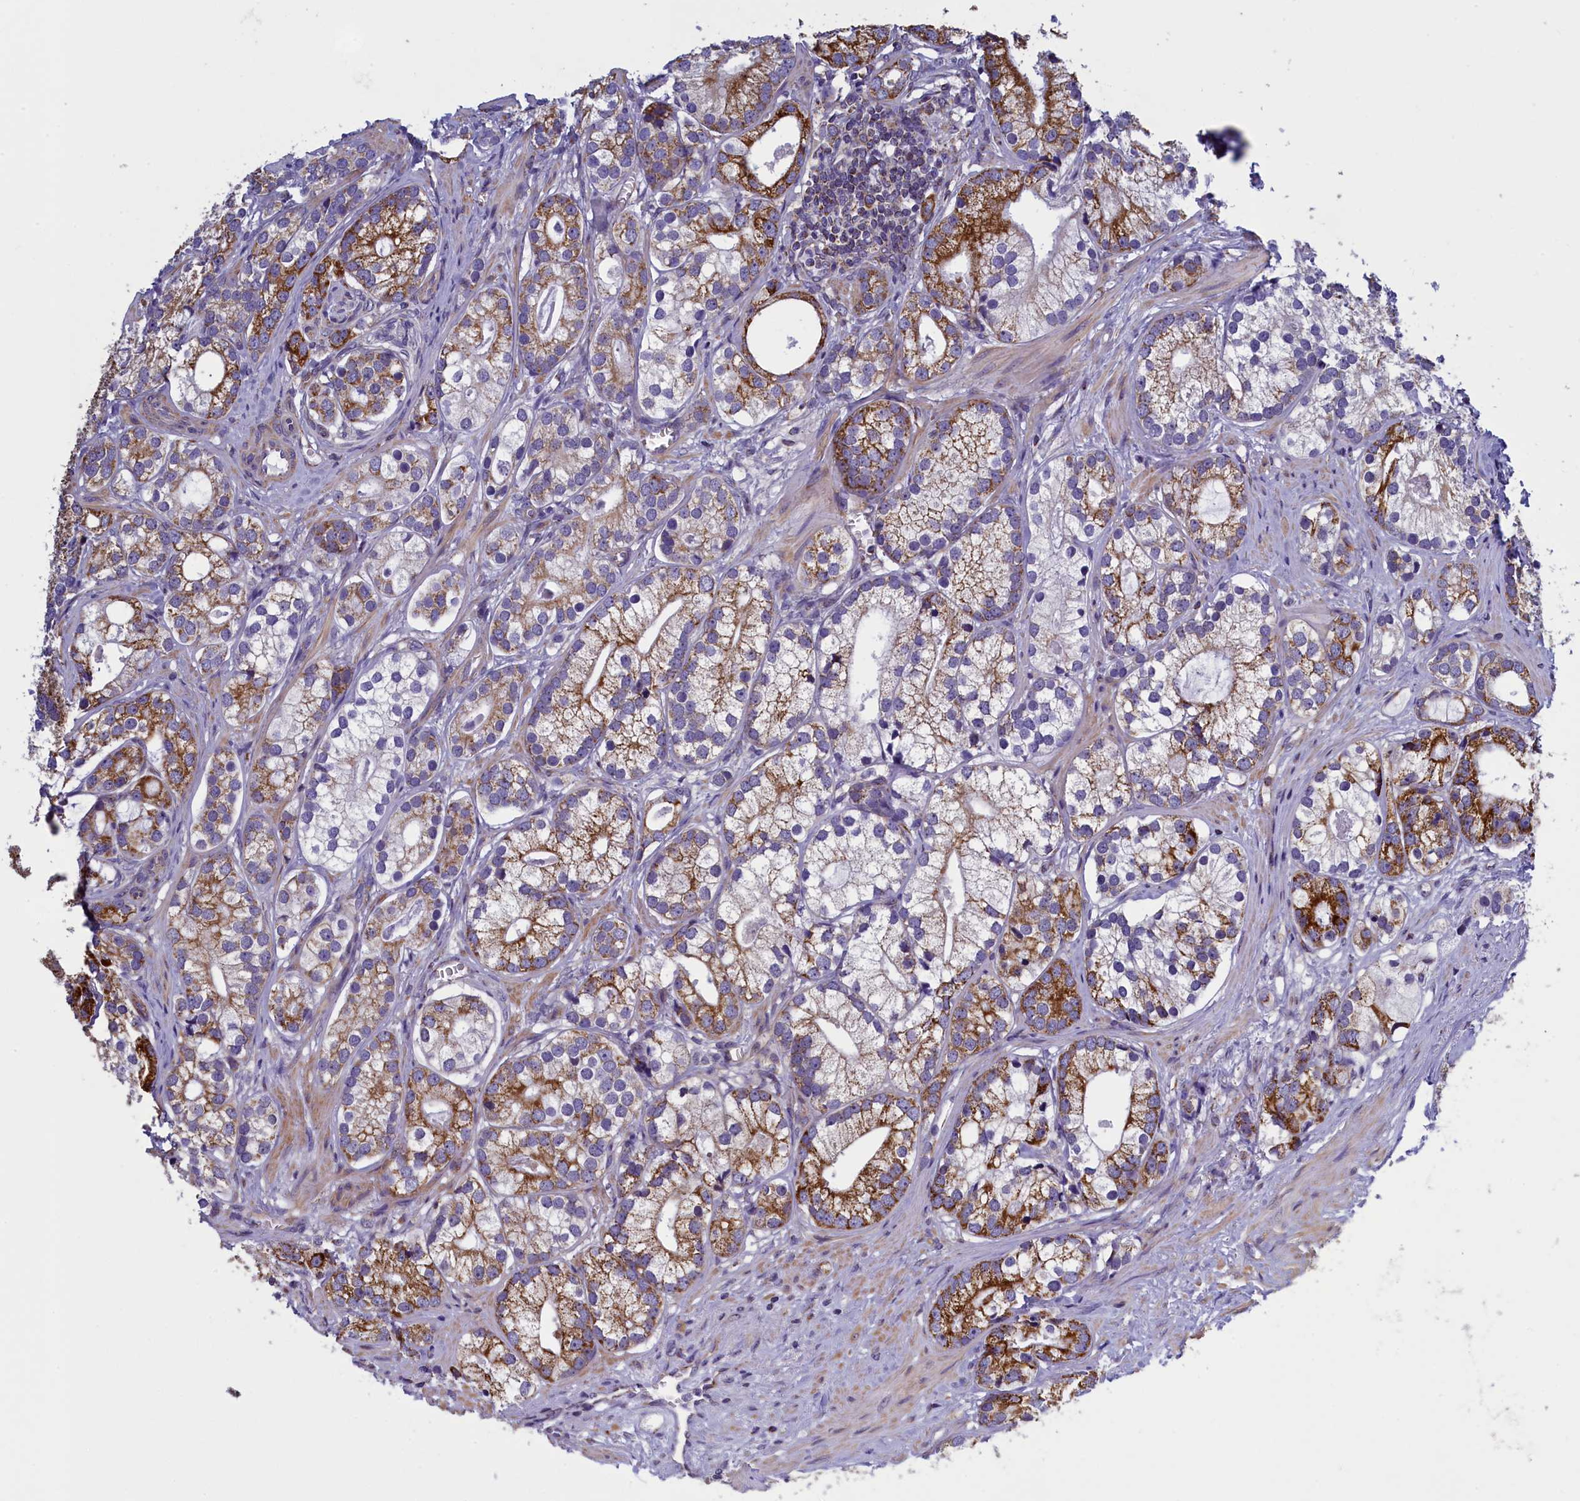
{"staining": {"intensity": "strong", "quantity": "25%-75%", "location": "cytoplasmic/membranous"}, "tissue": "prostate cancer", "cell_type": "Tumor cells", "image_type": "cancer", "snomed": [{"axis": "morphology", "description": "Adenocarcinoma, High grade"}, {"axis": "topography", "description": "Prostate"}], "caption": "Prostate high-grade adenocarcinoma stained with DAB IHC shows high levels of strong cytoplasmic/membranous expression in approximately 25%-75% of tumor cells.", "gene": "IFT122", "patient": {"sex": "male", "age": 75}}